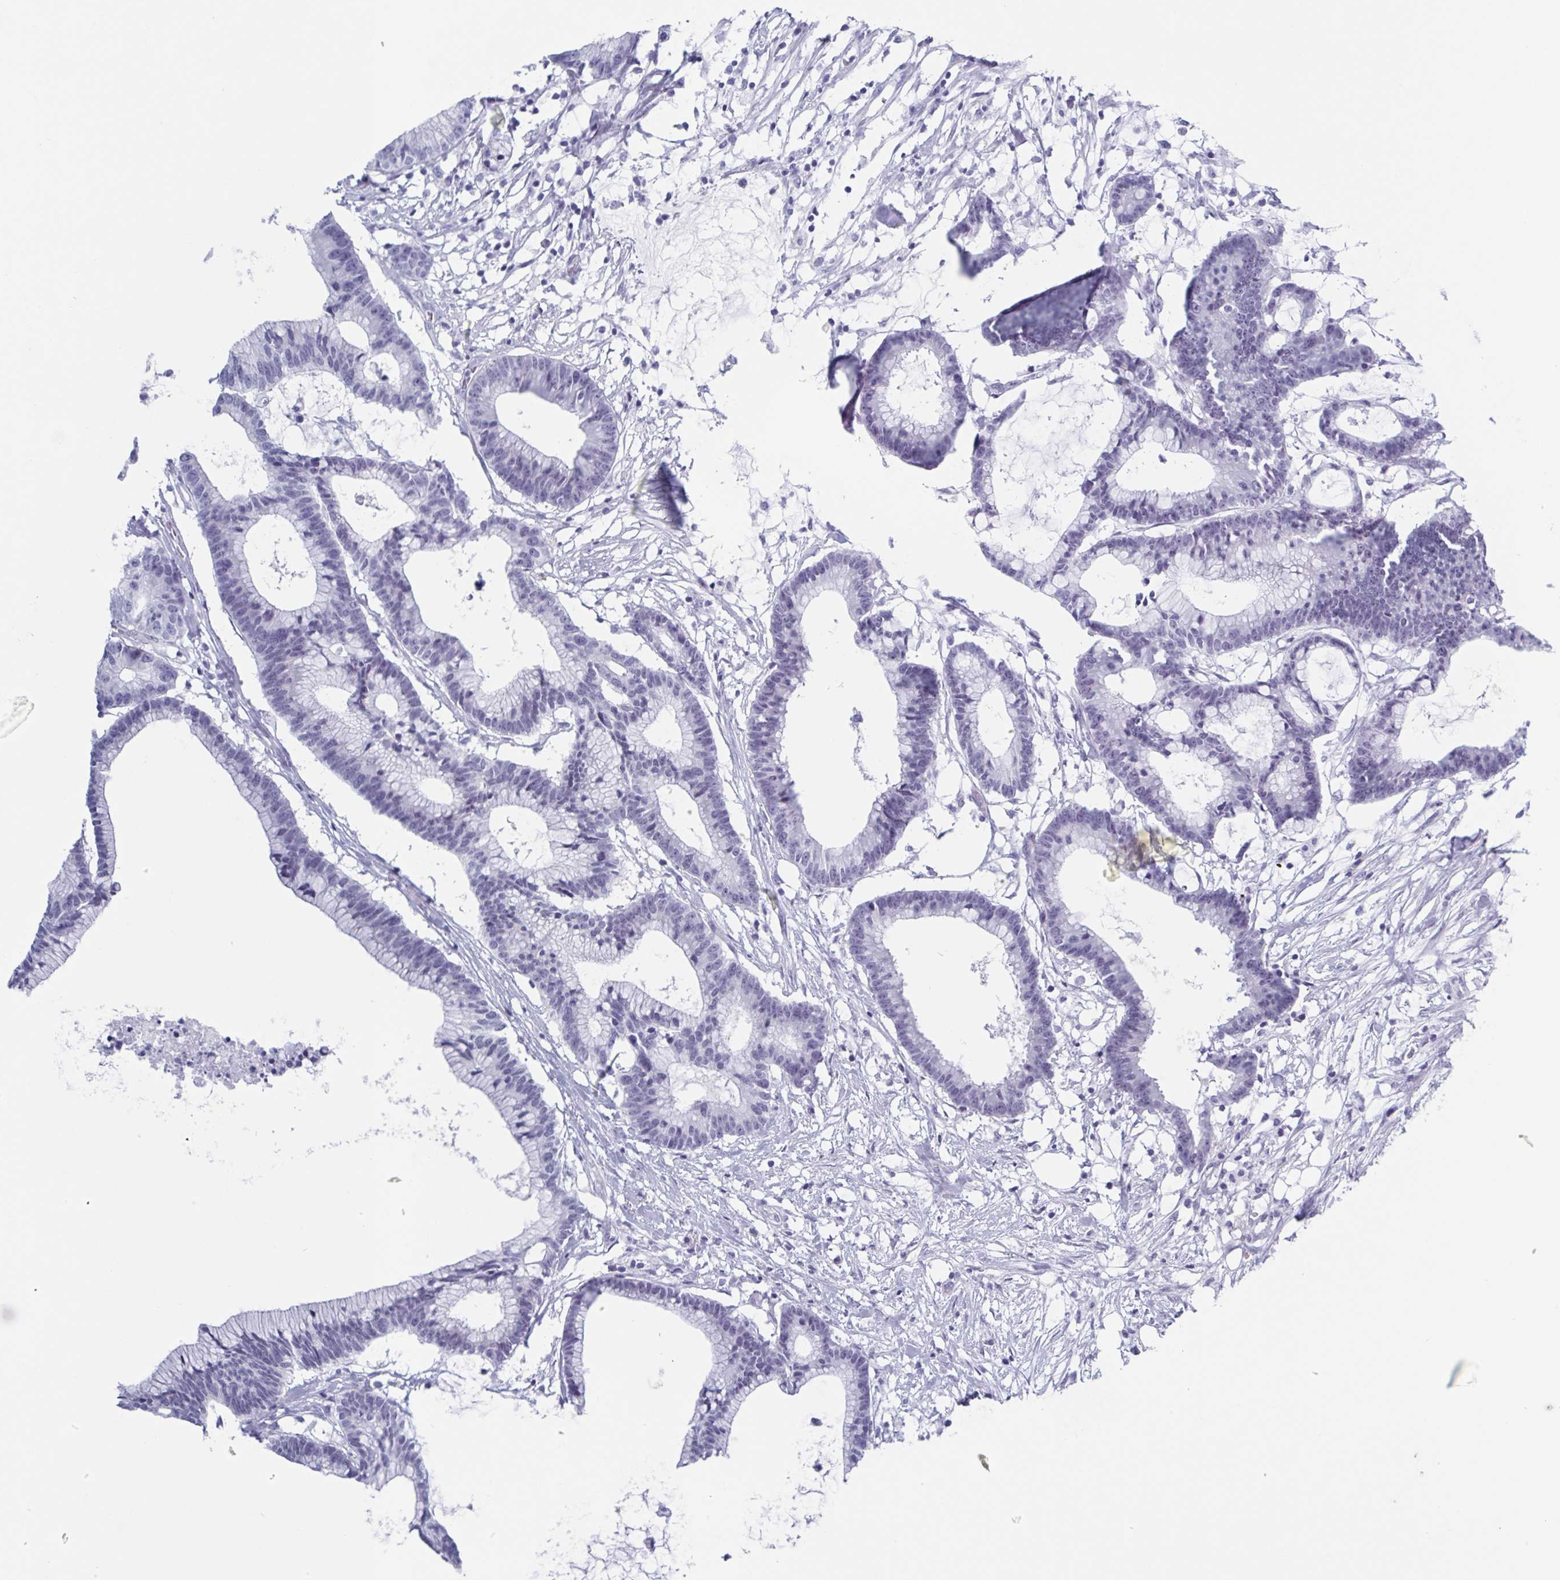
{"staining": {"intensity": "negative", "quantity": "none", "location": "none"}, "tissue": "colorectal cancer", "cell_type": "Tumor cells", "image_type": "cancer", "snomed": [{"axis": "morphology", "description": "Adenocarcinoma, NOS"}, {"axis": "topography", "description": "Colon"}], "caption": "Photomicrograph shows no protein expression in tumor cells of colorectal cancer (adenocarcinoma) tissue.", "gene": "ZFP64", "patient": {"sex": "female", "age": 78}}